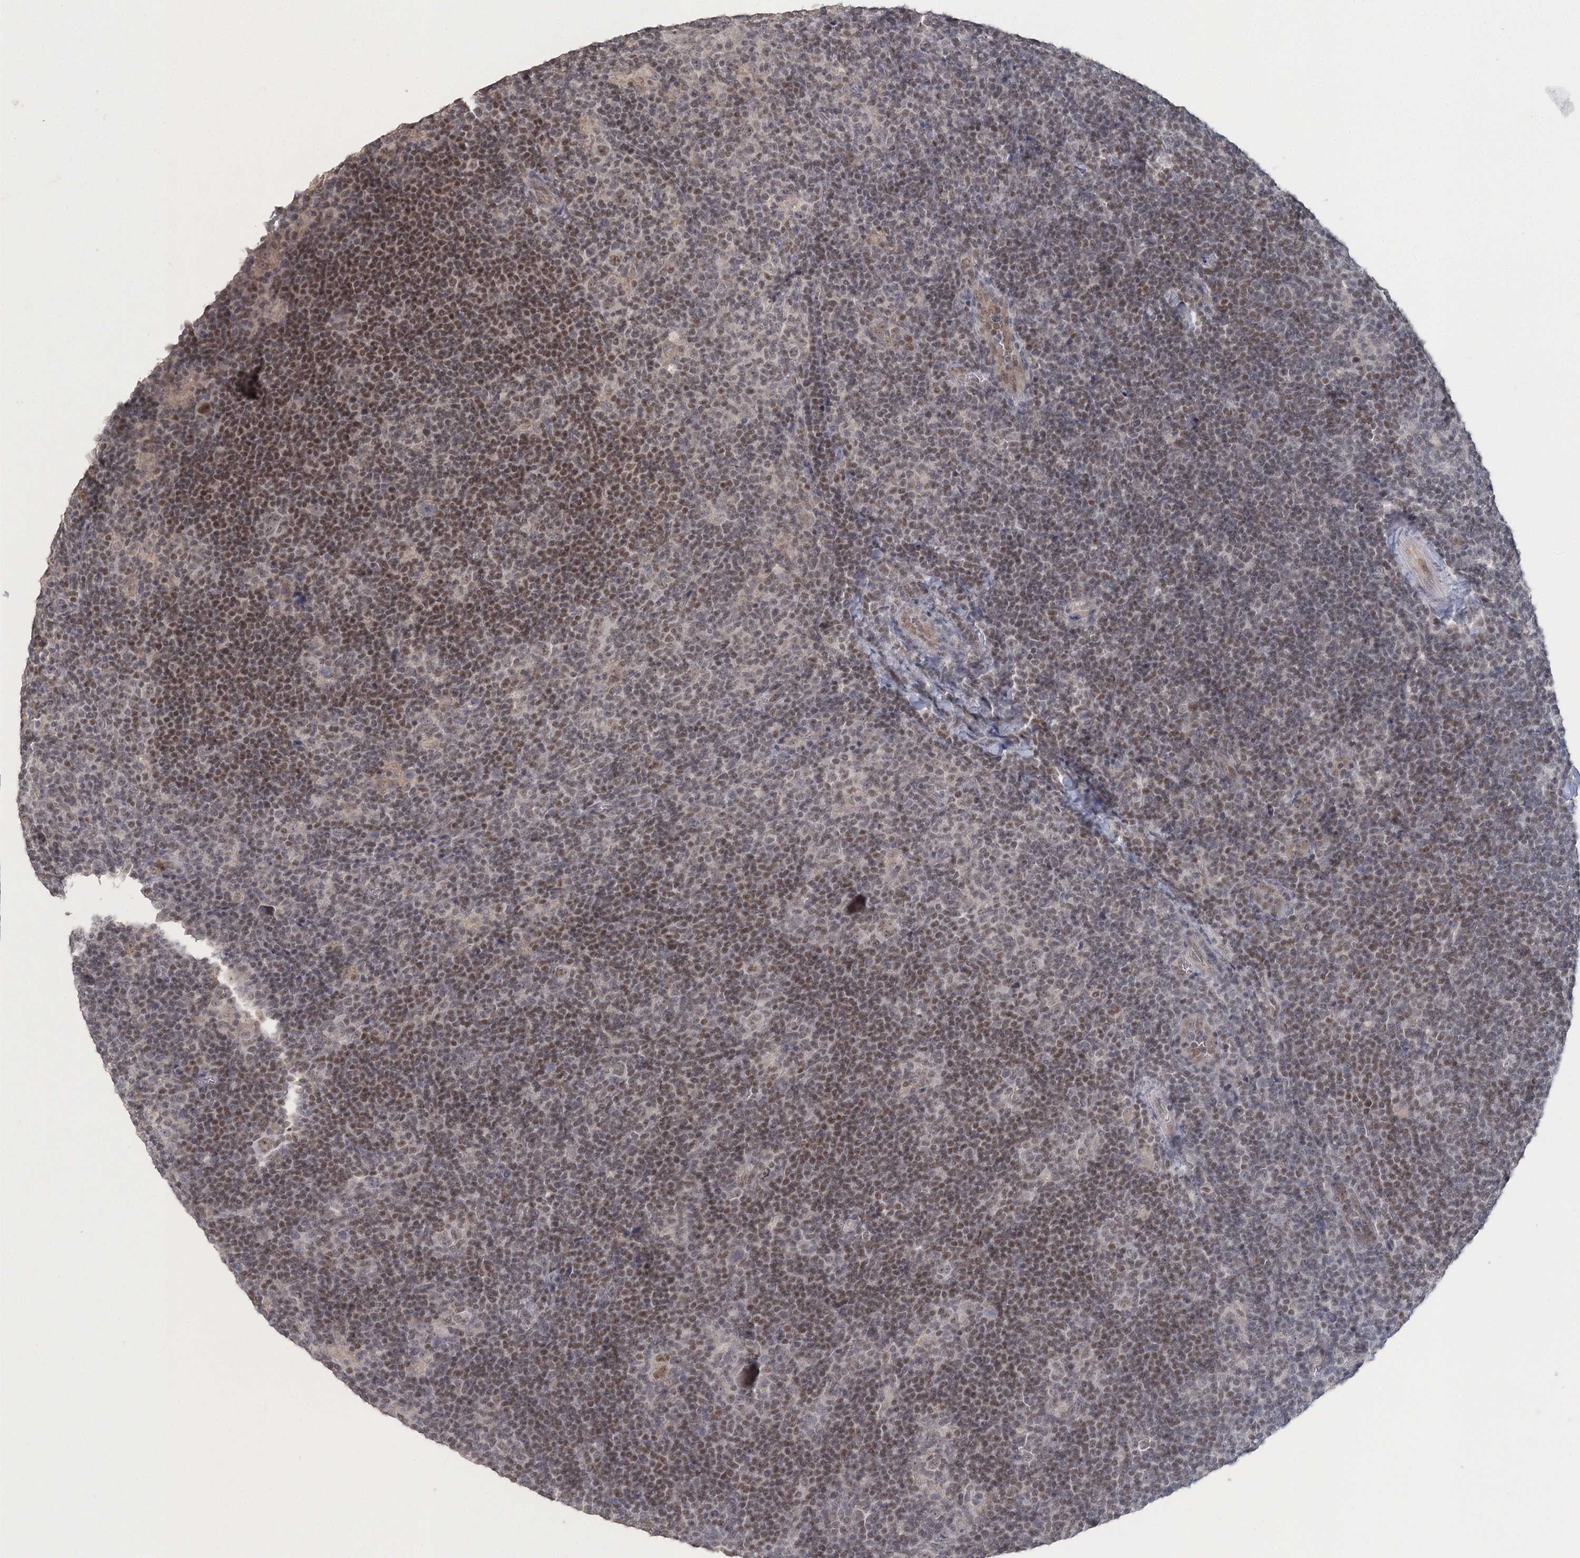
{"staining": {"intensity": "moderate", "quantity": "<25%", "location": "nuclear"}, "tissue": "lymphoma", "cell_type": "Tumor cells", "image_type": "cancer", "snomed": [{"axis": "morphology", "description": "Hodgkin's disease, NOS"}, {"axis": "topography", "description": "Lymph node"}], "caption": "Tumor cells show low levels of moderate nuclear positivity in about <25% of cells in human Hodgkin's disease. The staining was performed using DAB (3,3'-diaminobenzidine), with brown indicating positive protein expression. Nuclei are stained blue with hematoxylin.", "gene": "UIMC1", "patient": {"sex": "female", "age": 57}}